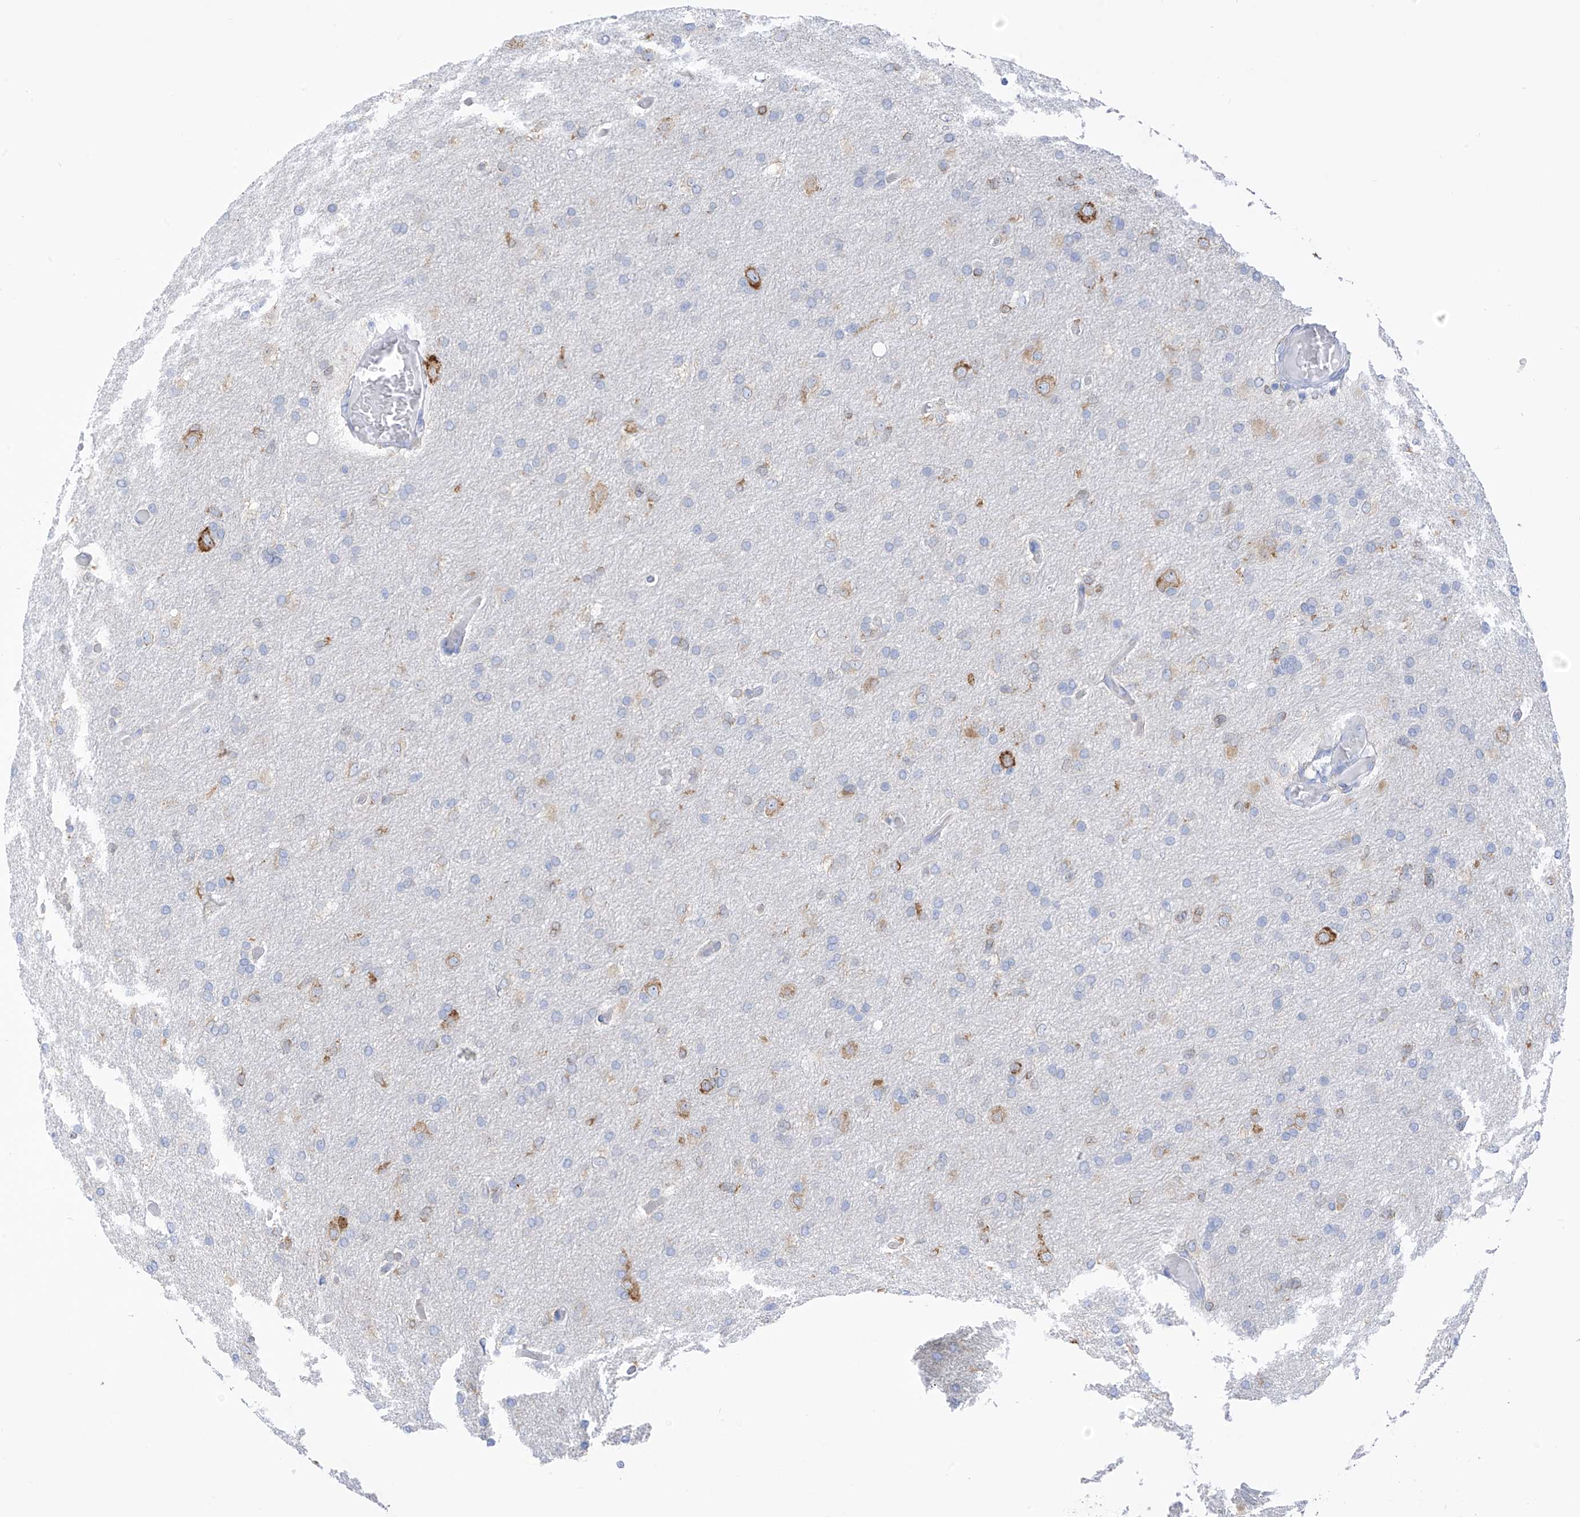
{"staining": {"intensity": "negative", "quantity": "none", "location": "none"}, "tissue": "glioma", "cell_type": "Tumor cells", "image_type": "cancer", "snomed": [{"axis": "morphology", "description": "Glioma, malignant, High grade"}, {"axis": "topography", "description": "Cerebral cortex"}], "caption": "Malignant glioma (high-grade) was stained to show a protein in brown. There is no significant staining in tumor cells.", "gene": "RCN2", "patient": {"sex": "female", "age": 36}}